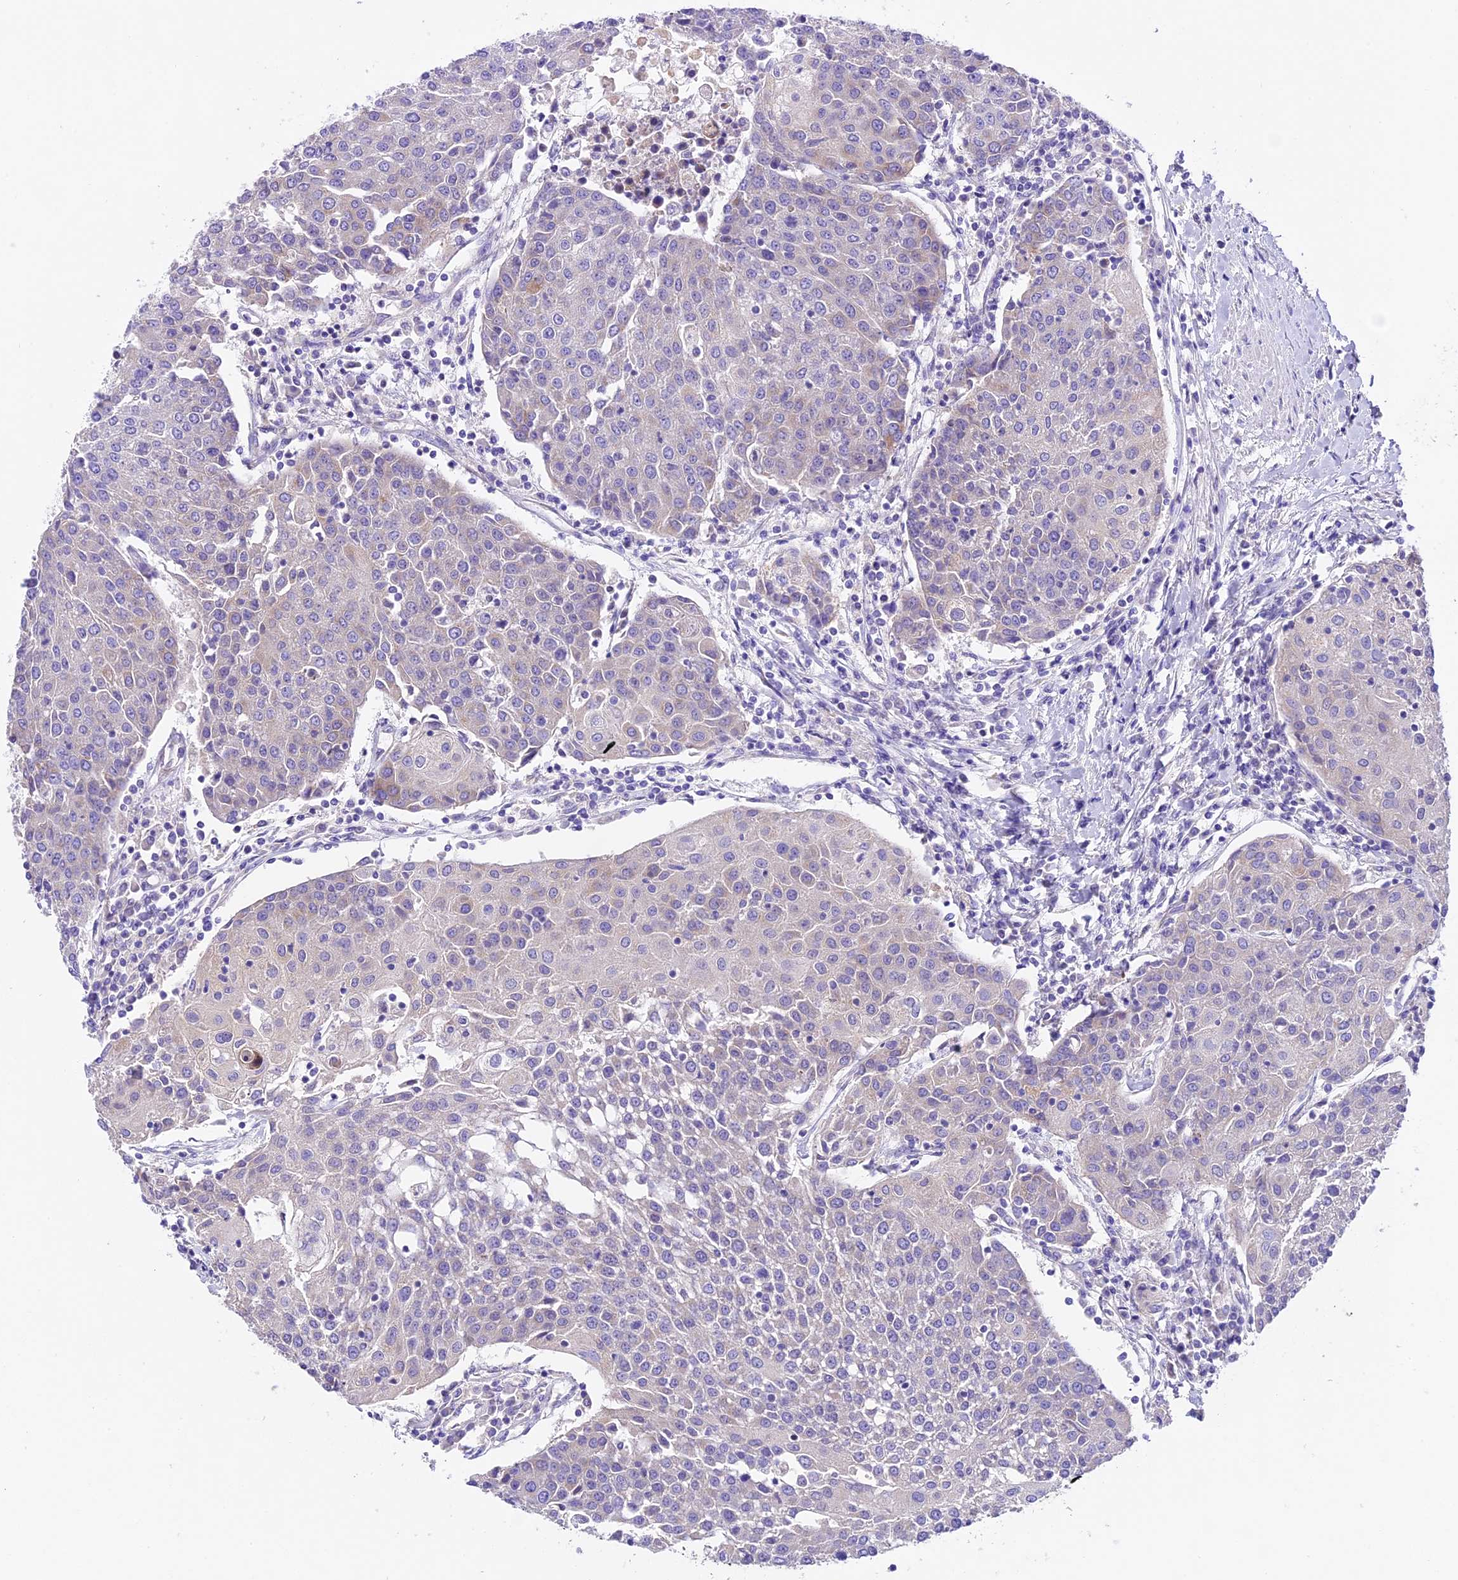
{"staining": {"intensity": "negative", "quantity": "none", "location": "none"}, "tissue": "urothelial cancer", "cell_type": "Tumor cells", "image_type": "cancer", "snomed": [{"axis": "morphology", "description": "Urothelial carcinoma, High grade"}, {"axis": "topography", "description": "Urinary bladder"}], "caption": "The immunohistochemistry (IHC) histopathology image has no significant staining in tumor cells of high-grade urothelial carcinoma tissue.", "gene": "PEMT", "patient": {"sex": "female", "age": 85}}